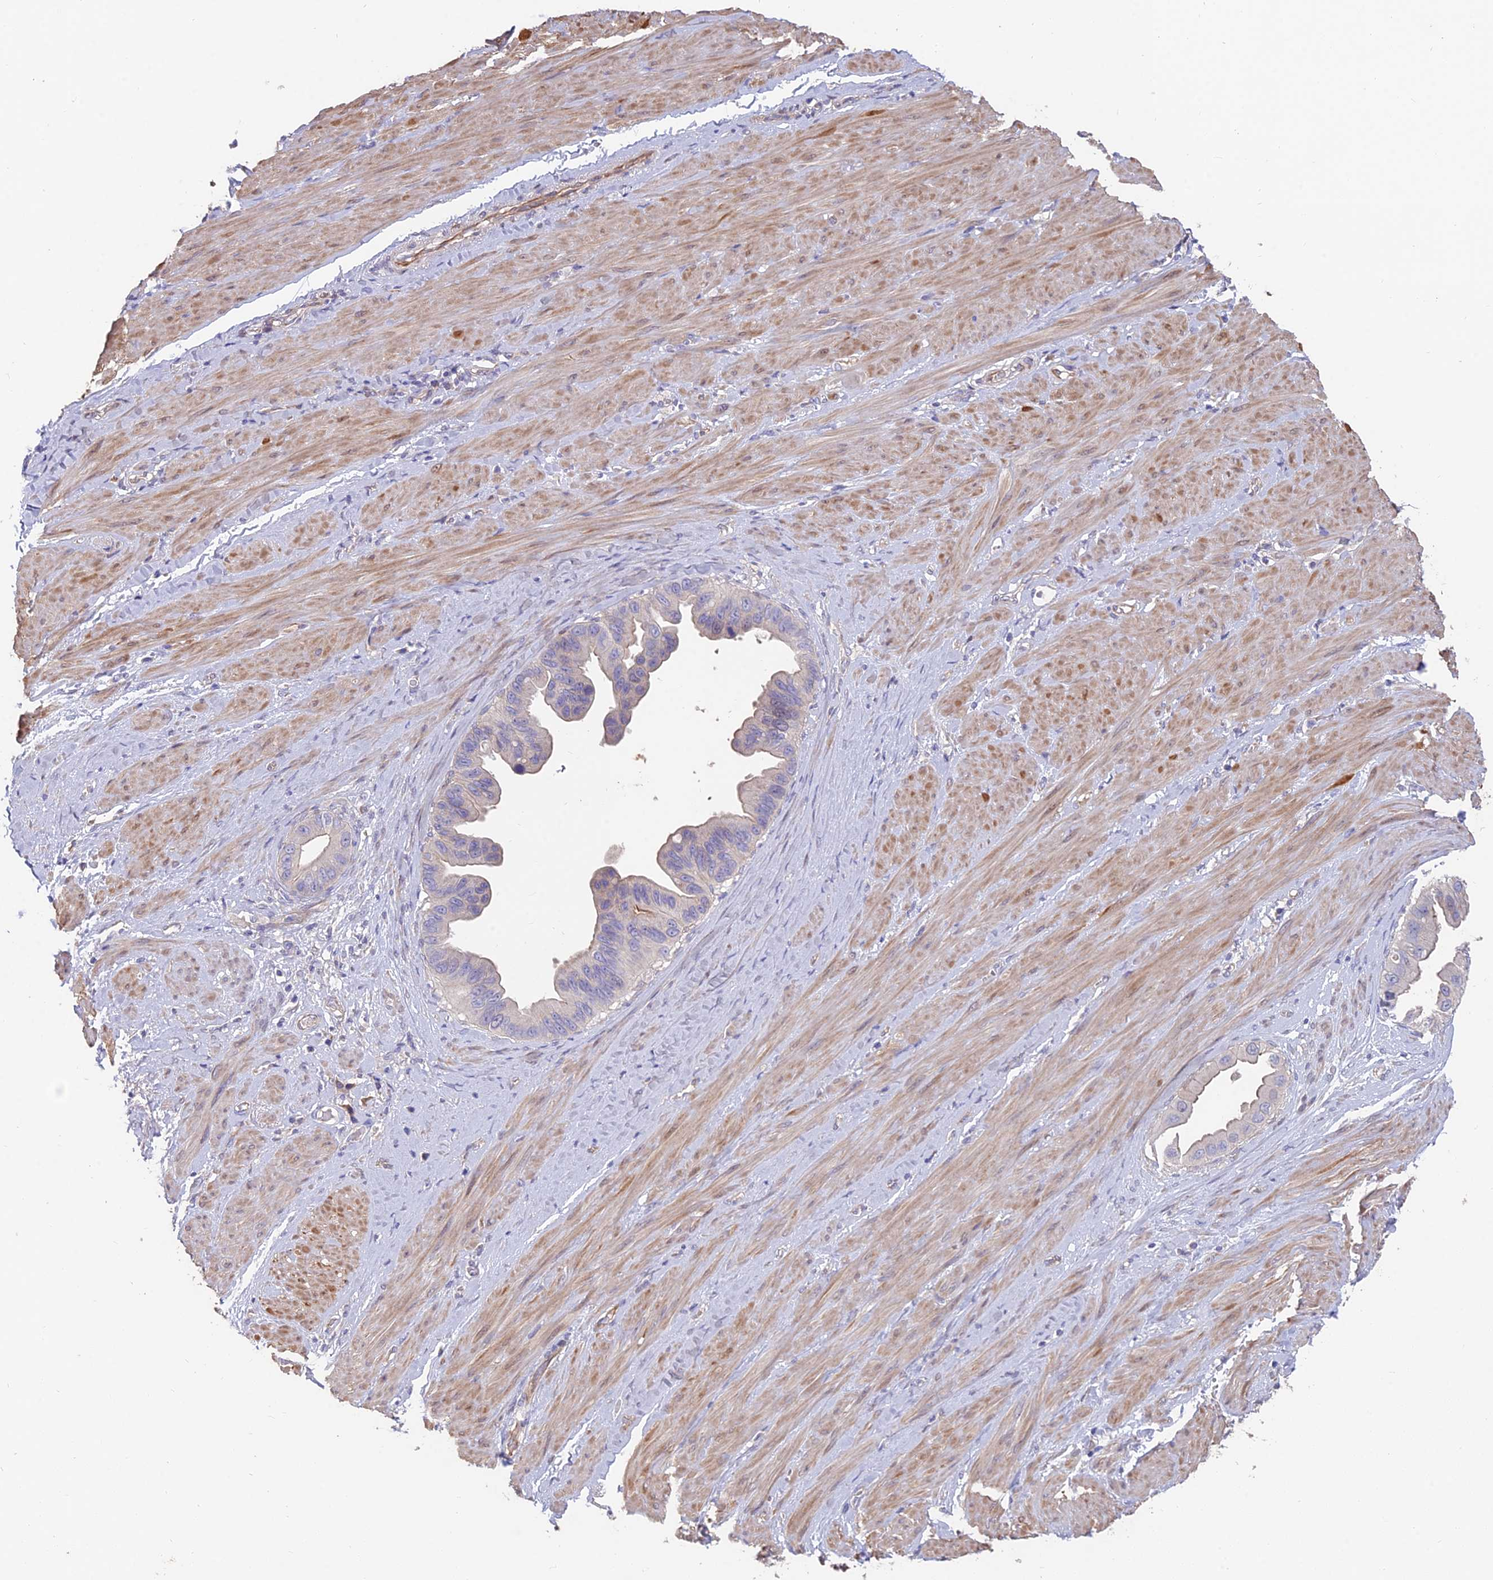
{"staining": {"intensity": "weak", "quantity": "<25%", "location": "cytoplasmic/membranous"}, "tissue": "pancreatic cancer", "cell_type": "Tumor cells", "image_type": "cancer", "snomed": [{"axis": "morphology", "description": "Adenocarcinoma, NOS"}, {"axis": "topography", "description": "Pancreas"}], "caption": "Immunohistochemistry image of adenocarcinoma (pancreatic) stained for a protein (brown), which exhibits no positivity in tumor cells.", "gene": "FAM168B", "patient": {"sex": "female", "age": 56}}